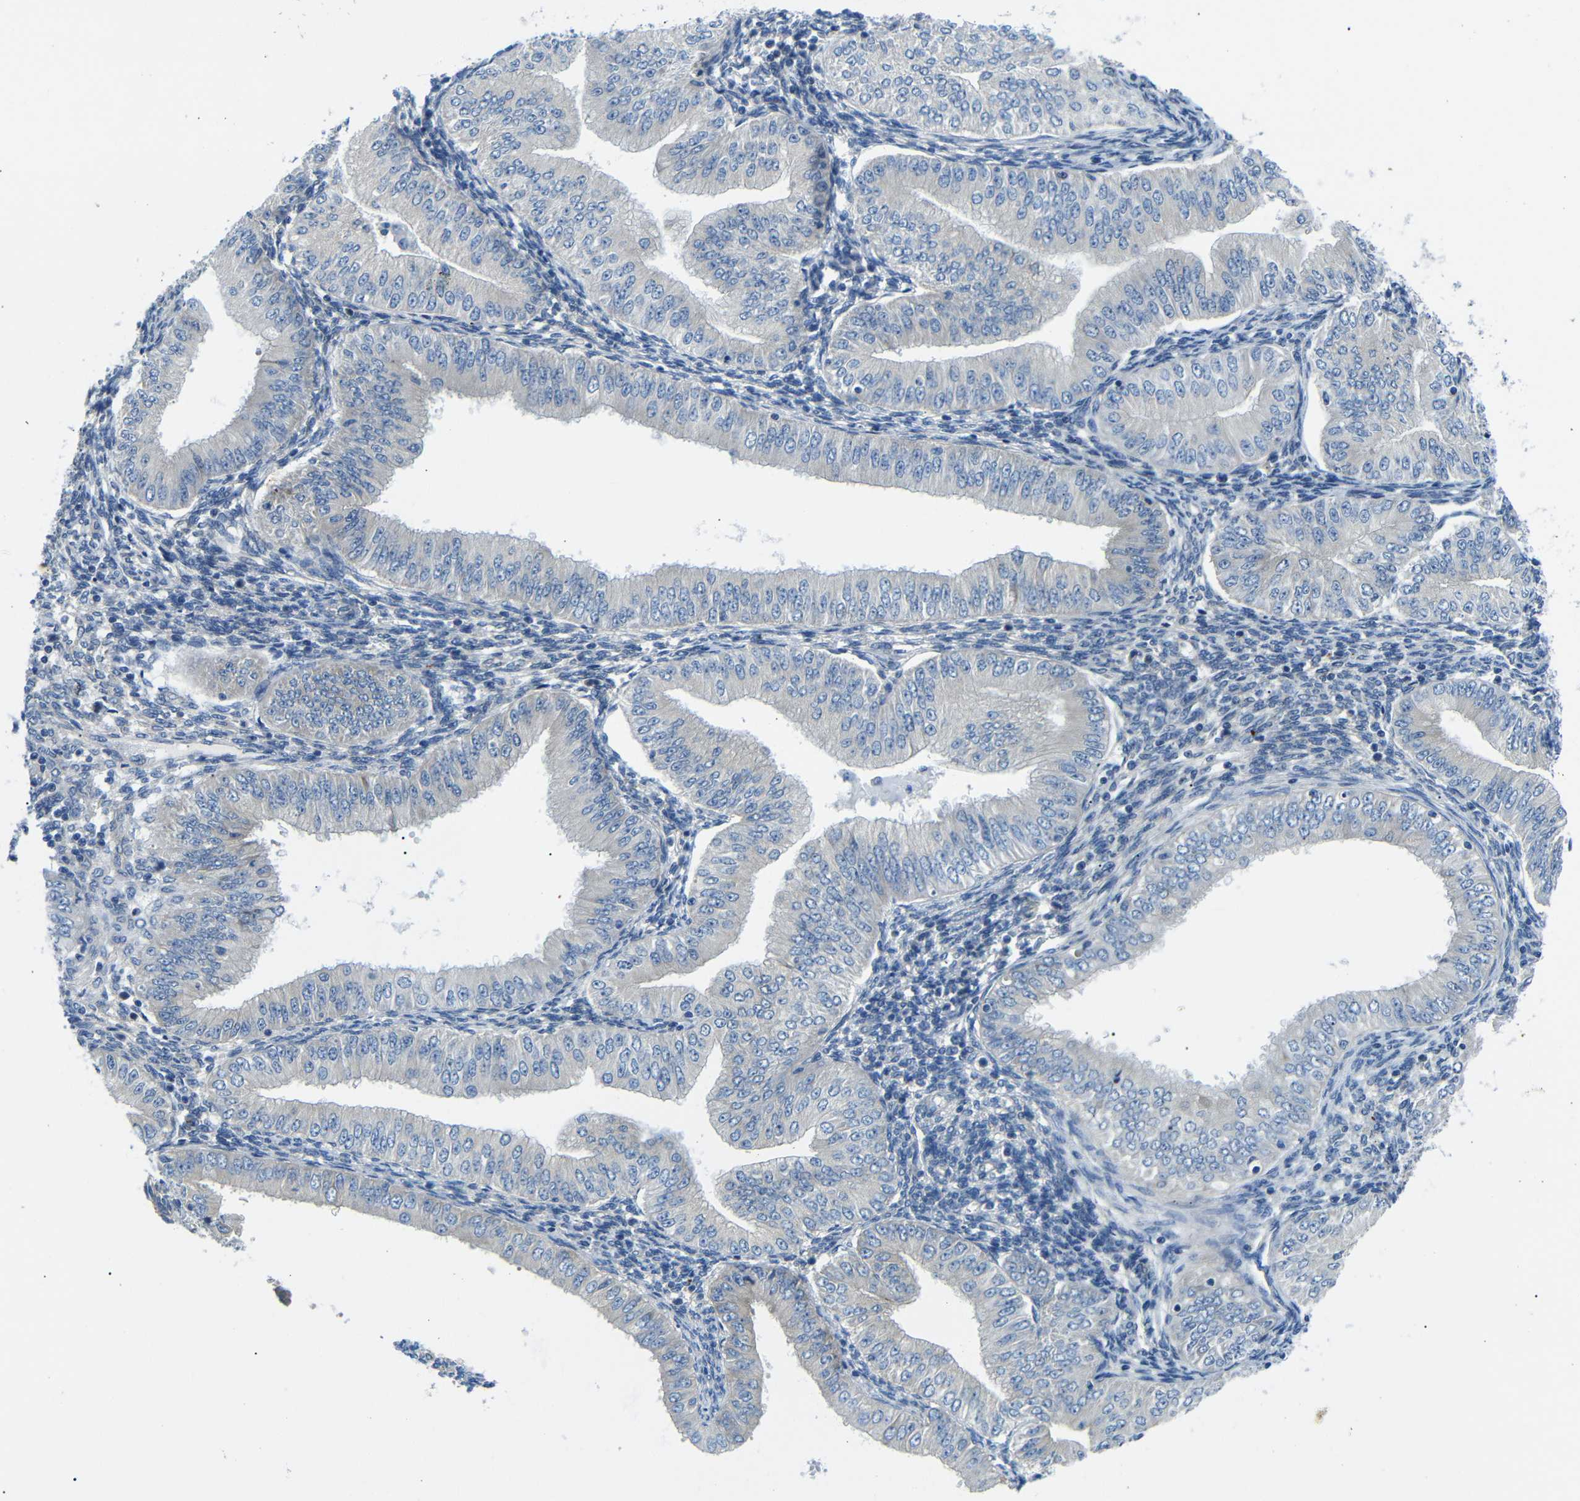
{"staining": {"intensity": "negative", "quantity": "none", "location": "none"}, "tissue": "endometrial cancer", "cell_type": "Tumor cells", "image_type": "cancer", "snomed": [{"axis": "morphology", "description": "Normal tissue, NOS"}, {"axis": "morphology", "description": "Adenocarcinoma, NOS"}, {"axis": "topography", "description": "Endometrium"}], "caption": "Immunohistochemical staining of adenocarcinoma (endometrial) reveals no significant positivity in tumor cells.", "gene": "DCP1A", "patient": {"sex": "female", "age": 53}}